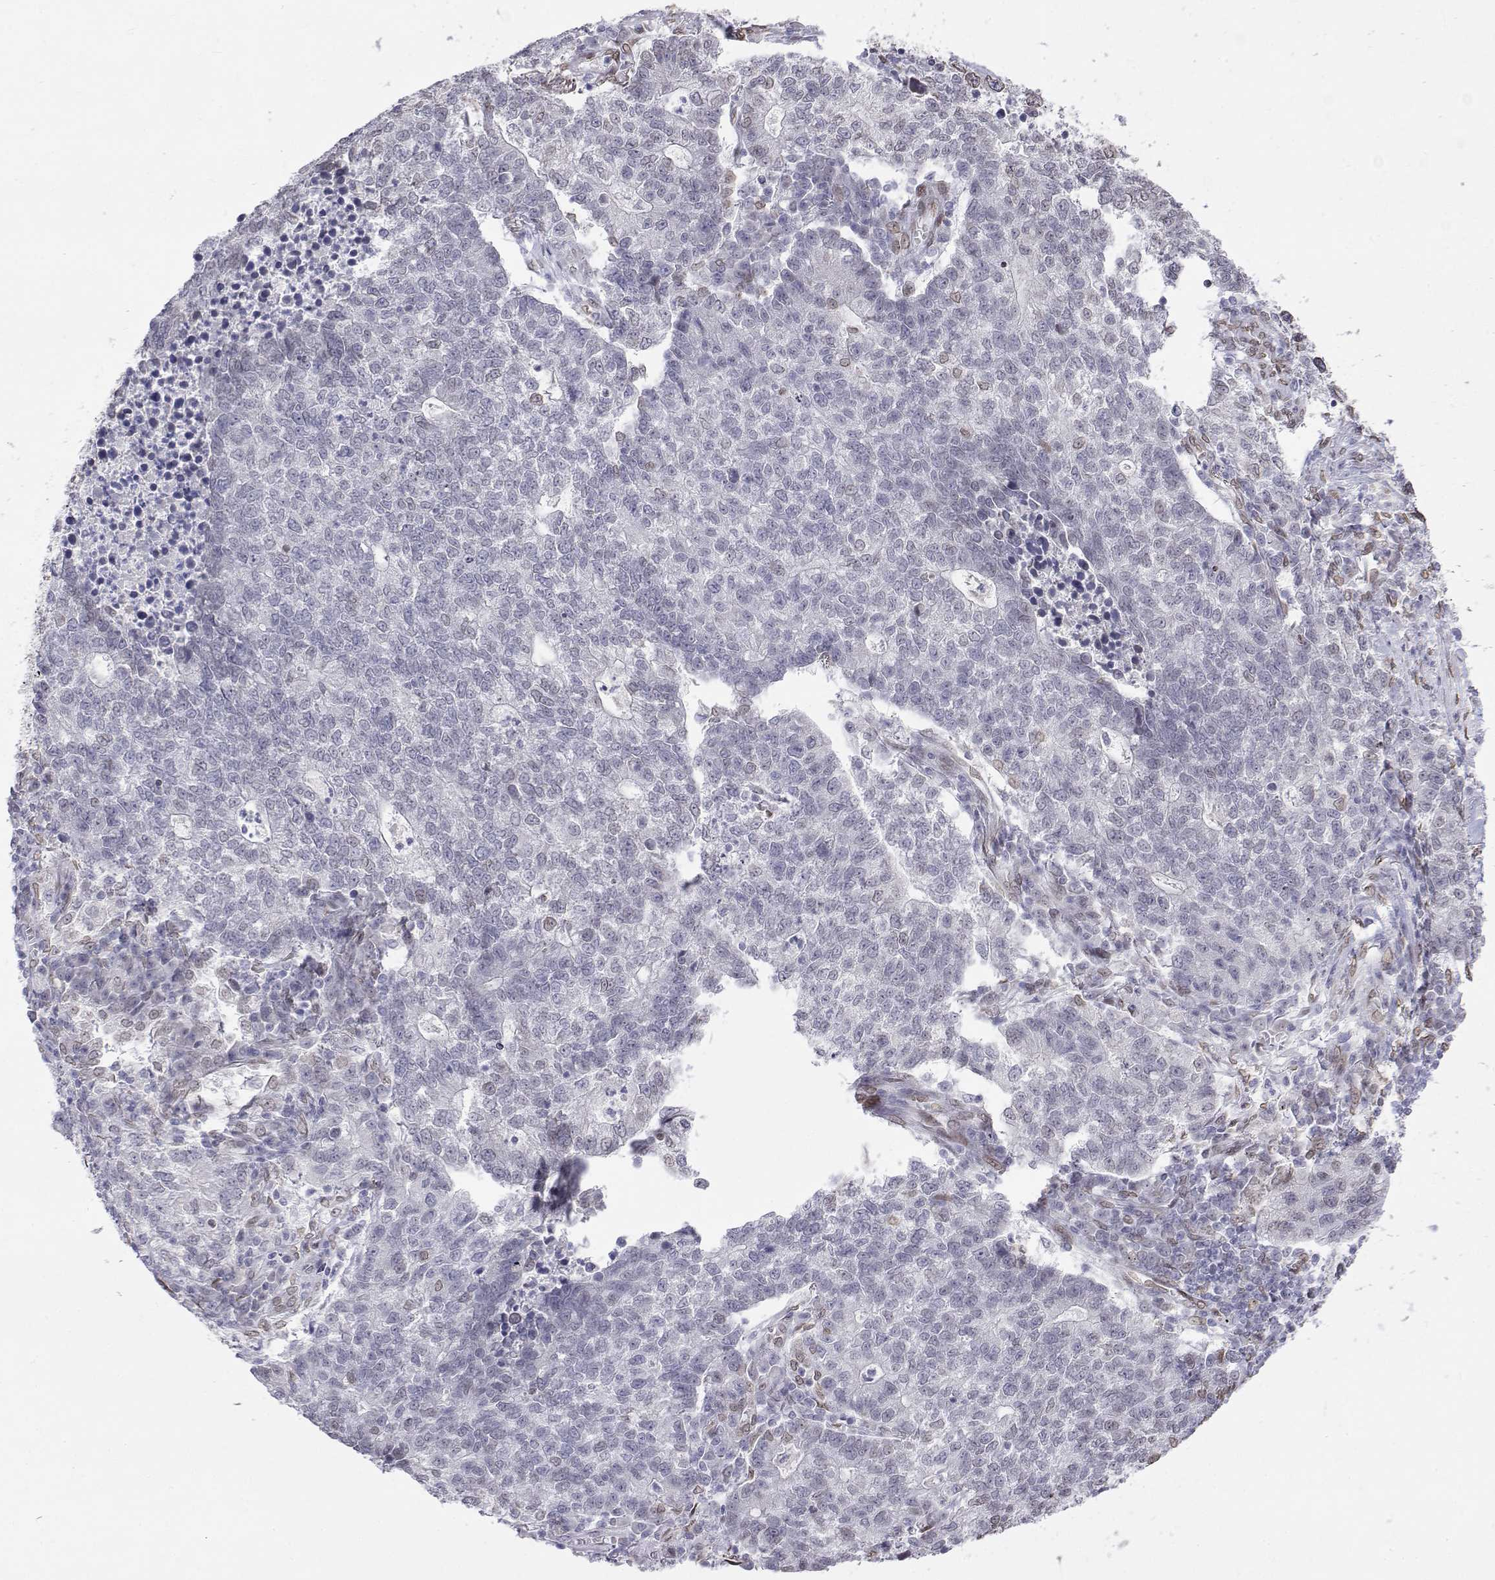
{"staining": {"intensity": "negative", "quantity": "none", "location": "none"}, "tissue": "lung cancer", "cell_type": "Tumor cells", "image_type": "cancer", "snomed": [{"axis": "morphology", "description": "Adenocarcinoma, NOS"}, {"axis": "topography", "description": "Lung"}], "caption": "This image is of lung adenocarcinoma stained with IHC to label a protein in brown with the nuclei are counter-stained blue. There is no expression in tumor cells.", "gene": "ZNF532", "patient": {"sex": "male", "age": 57}}